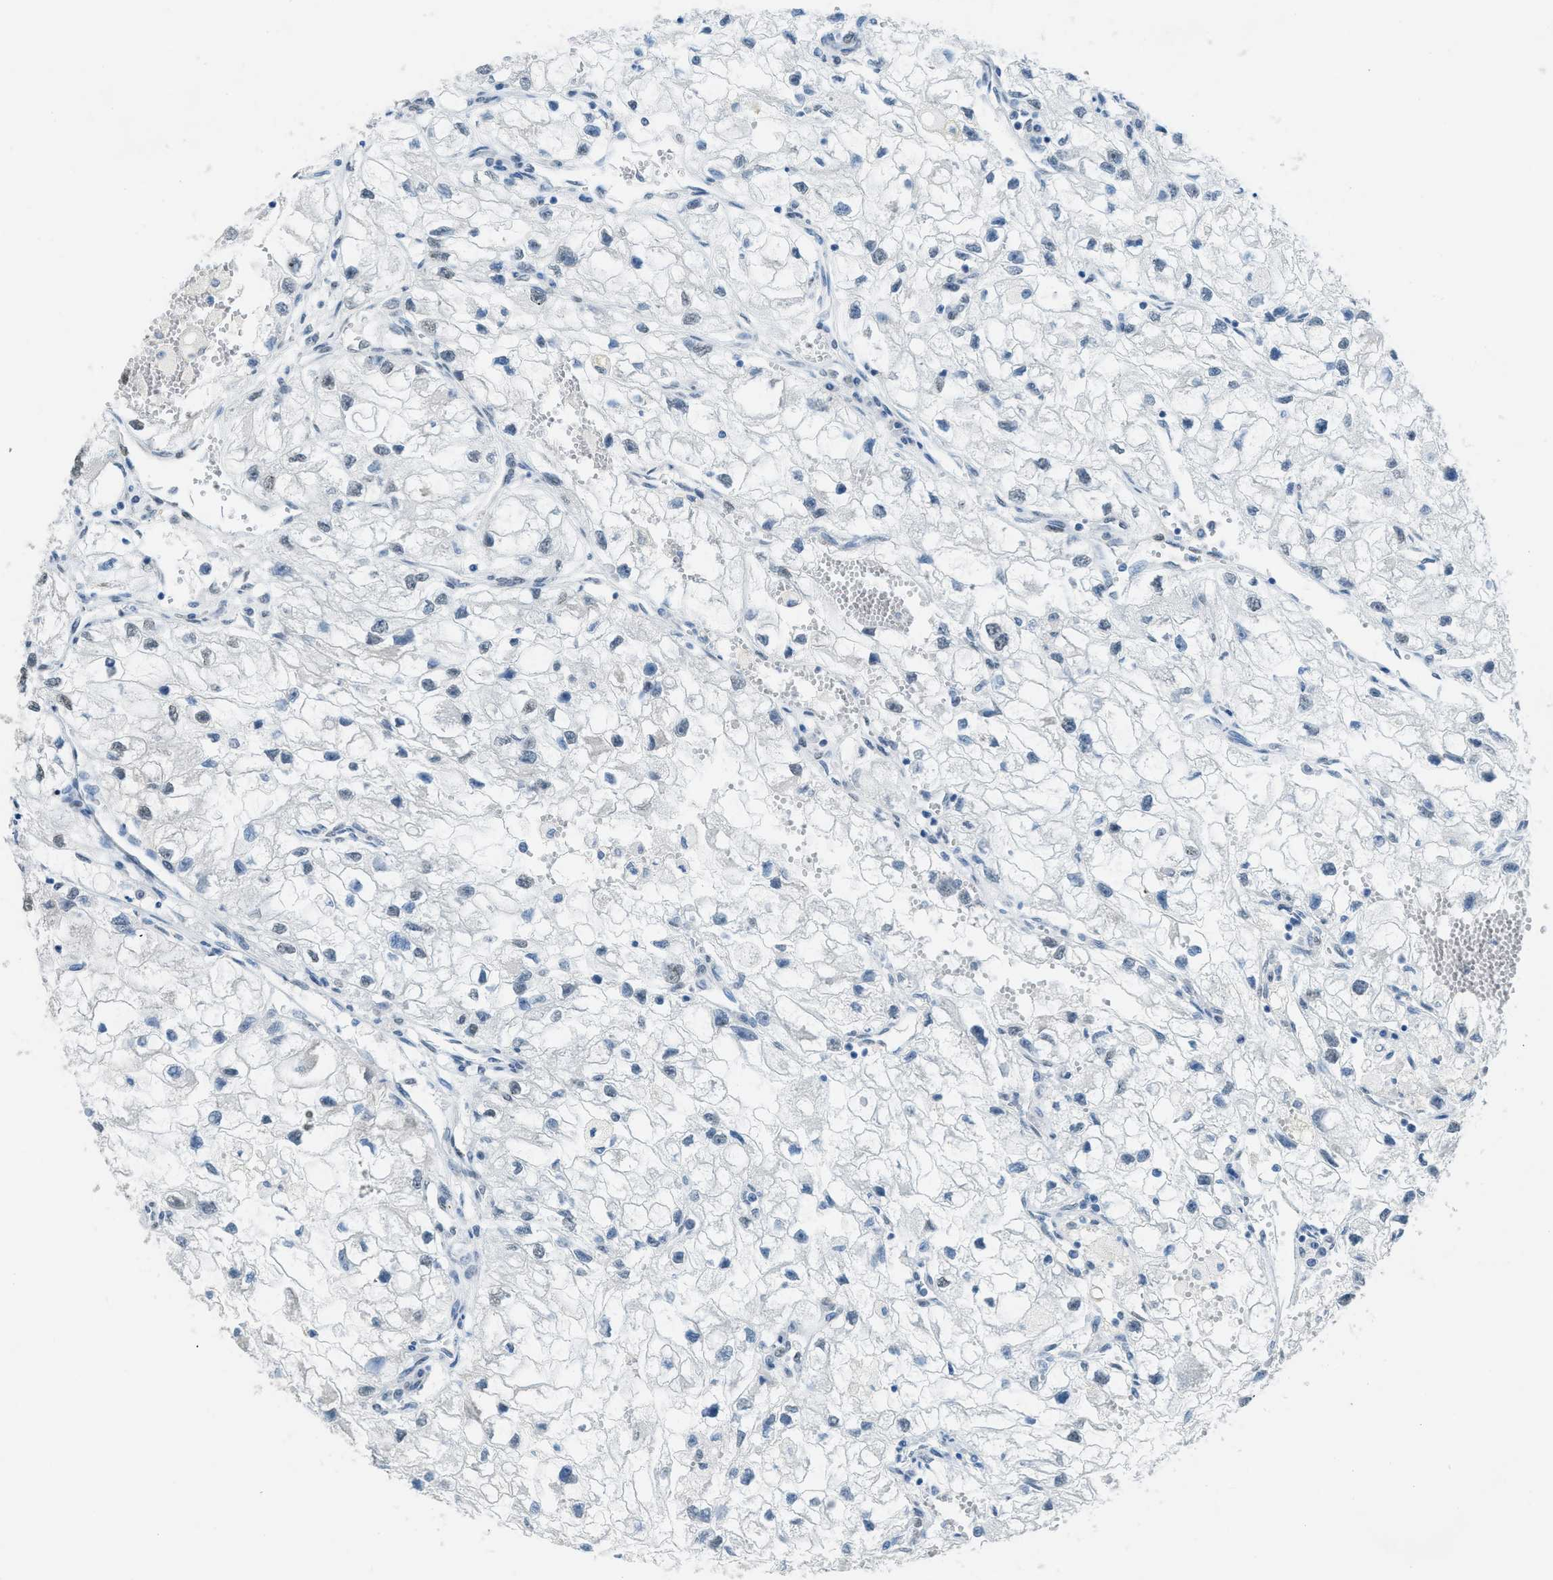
{"staining": {"intensity": "negative", "quantity": "none", "location": "none"}, "tissue": "renal cancer", "cell_type": "Tumor cells", "image_type": "cancer", "snomed": [{"axis": "morphology", "description": "Adenocarcinoma, NOS"}, {"axis": "topography", "description": "Kidney"}], "caption": "DAB immunohistochemical staining of human renal adenocarcinoma exhibits no significant staining in tumor cells.", "gene": "TTC13", "patient": {"sex": "female", "age": 70}}